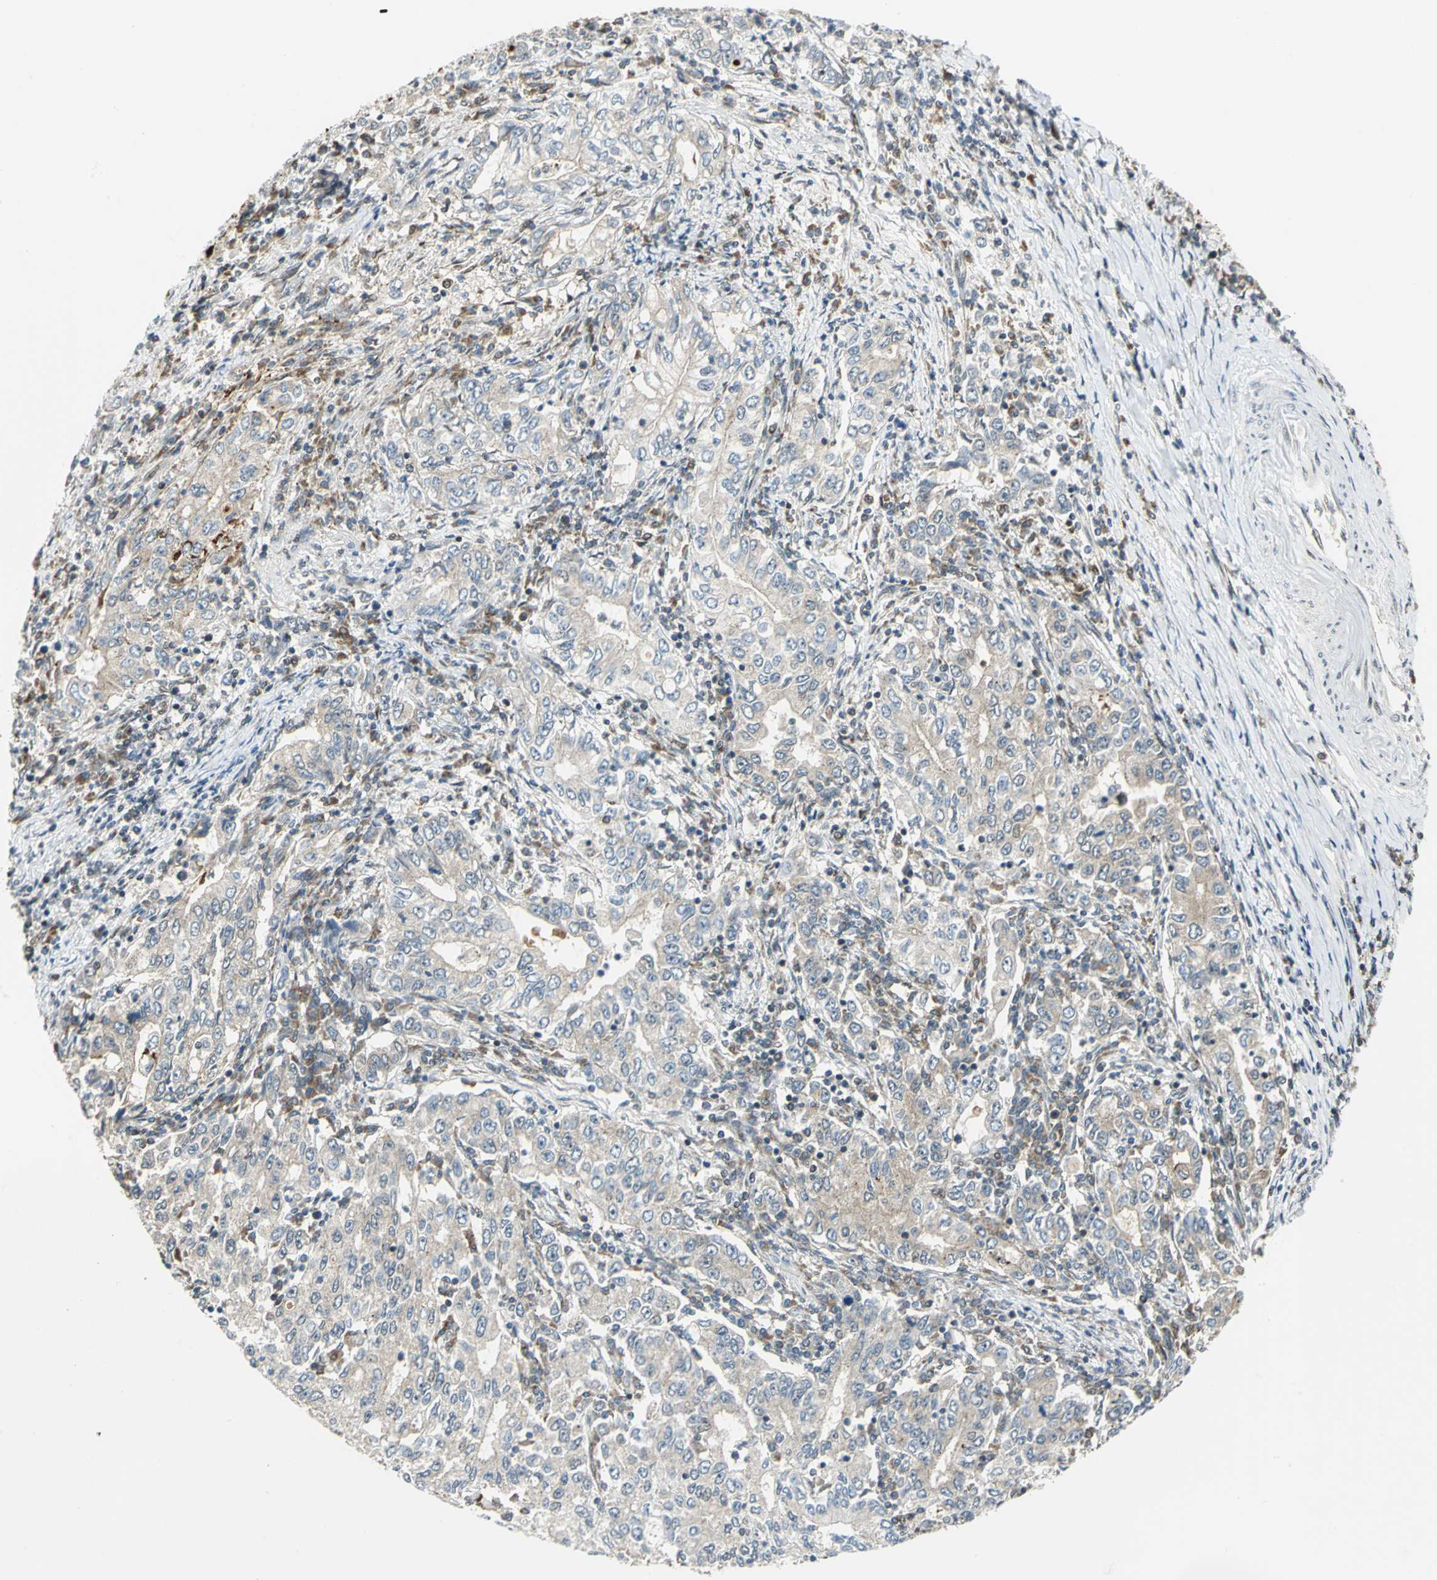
{"staining": {"intensity": "weak", "quantity": ">75%", "location": "cytoplasmic/membranous"}, "tissue": "stomach cancer", "cell_type": "Tumor cells", "image_type": "cancer", "snomed": [{"axis": "morphology", "description": "Adenocarcinoma, NOS"}, {"axis": "topography", "description": "Stomach, lower"}], "caption": "Immunohistochemistry micrograph of human stomach adenocarcinoma stained for a protein (brown), which demonstrates low levels of weak cytoplasmic/membranous staining in about >75% of tumor cells.", "gene": "ATP6V1A", "patient": {"sex": "female", "age": 72}}